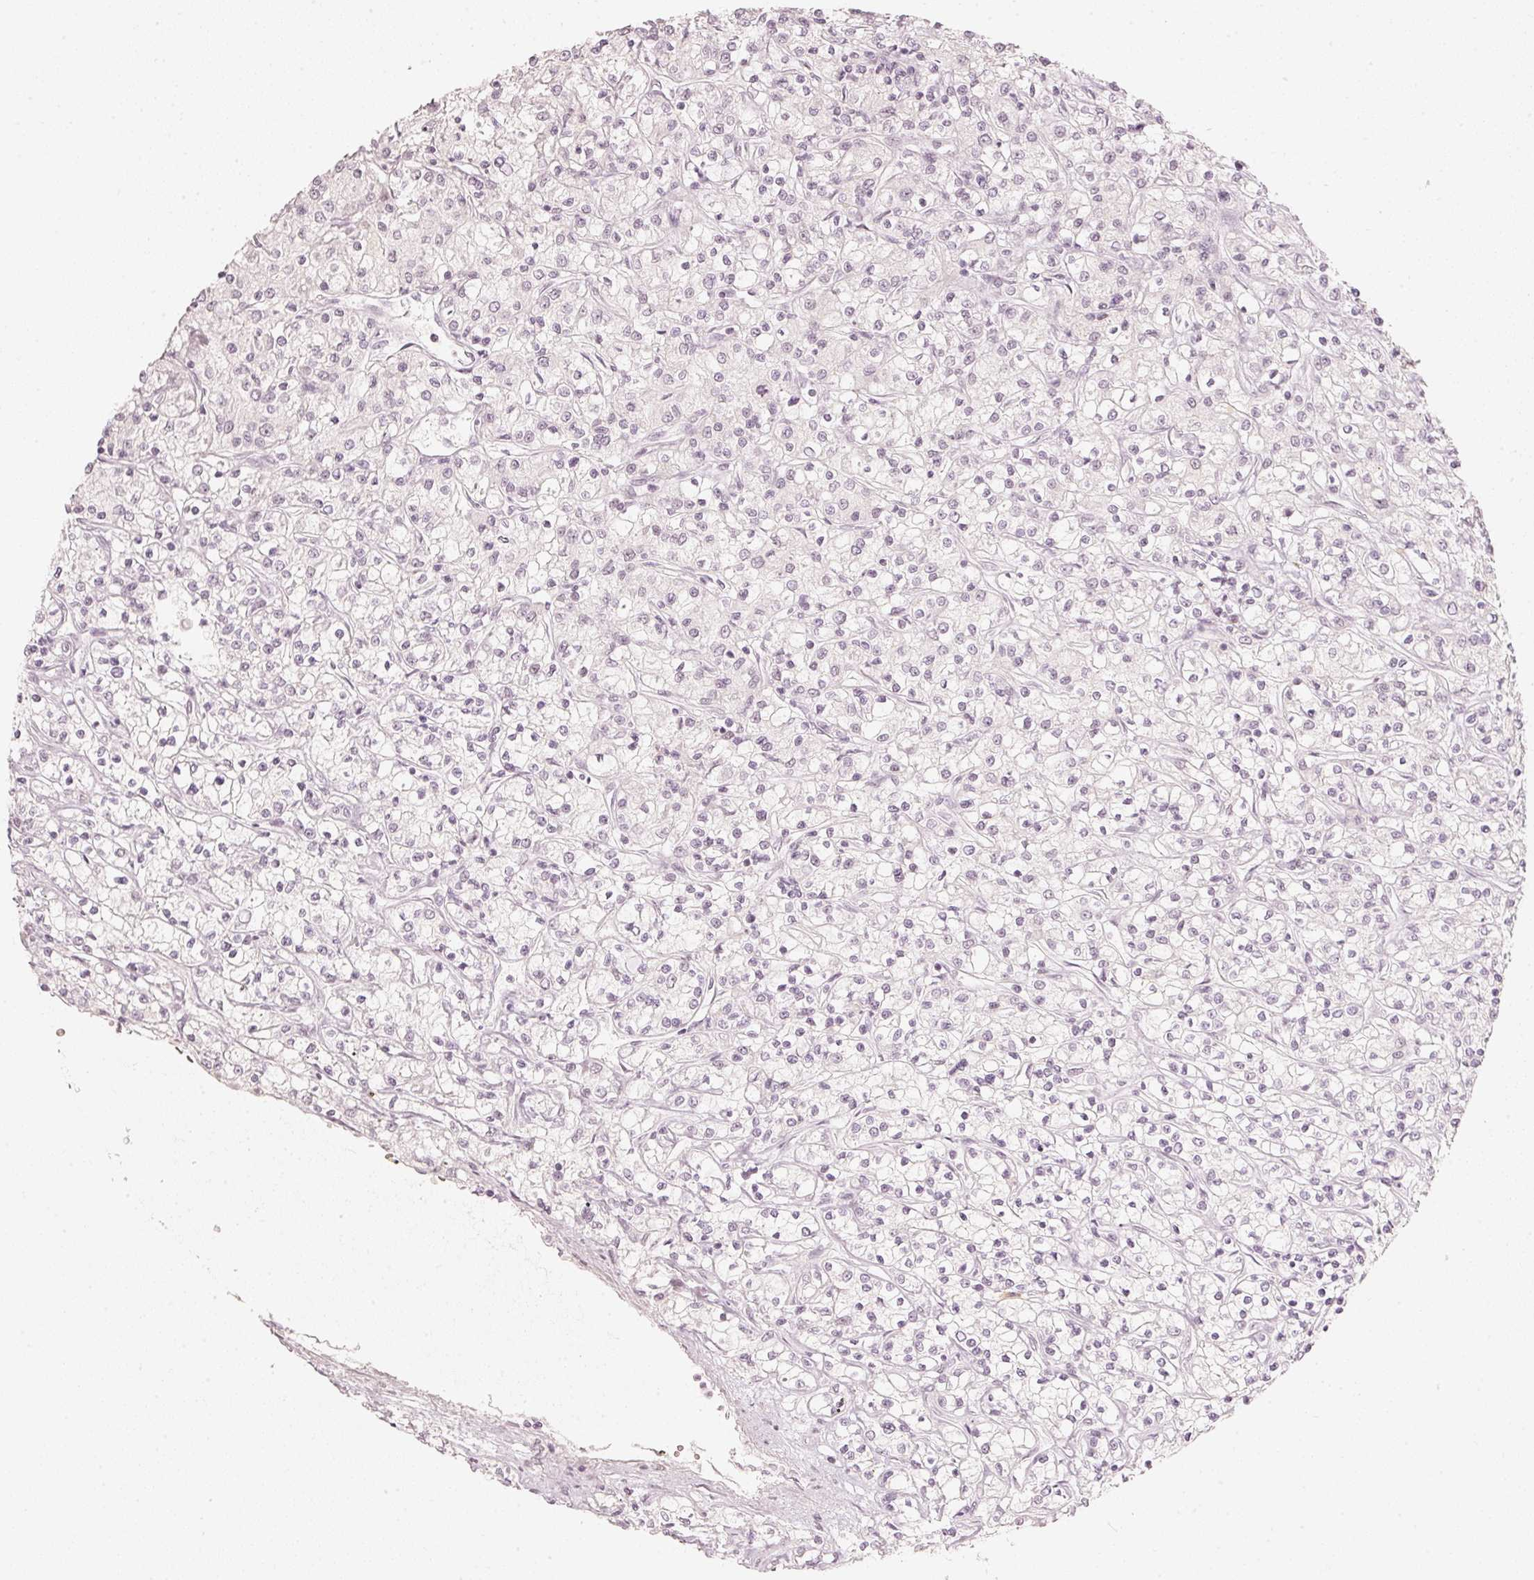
{"staining": {"intensity": "negative", "quantity": "none", "location": "none"}, "tissue": "renal cancer", "cell_type": "Tumor cells", "image_type": "cancer", "snomed": [{"axis": "morphology", "description": "Adenocarcinoma, NOS"}, {"axis": "topography", "description": "Kidney"}], "caption": "High power microscopy micrograph of an immunohistochemistry photomicrograph of renal adenocarcinoma, revealing no significant staining in tumor cells. (Brightfield microscopy of DAB immunohistochemistry (IHC) at high magnification).", "gene": "PPP1R10", "patient": {"sex": "female", "age": 59}}